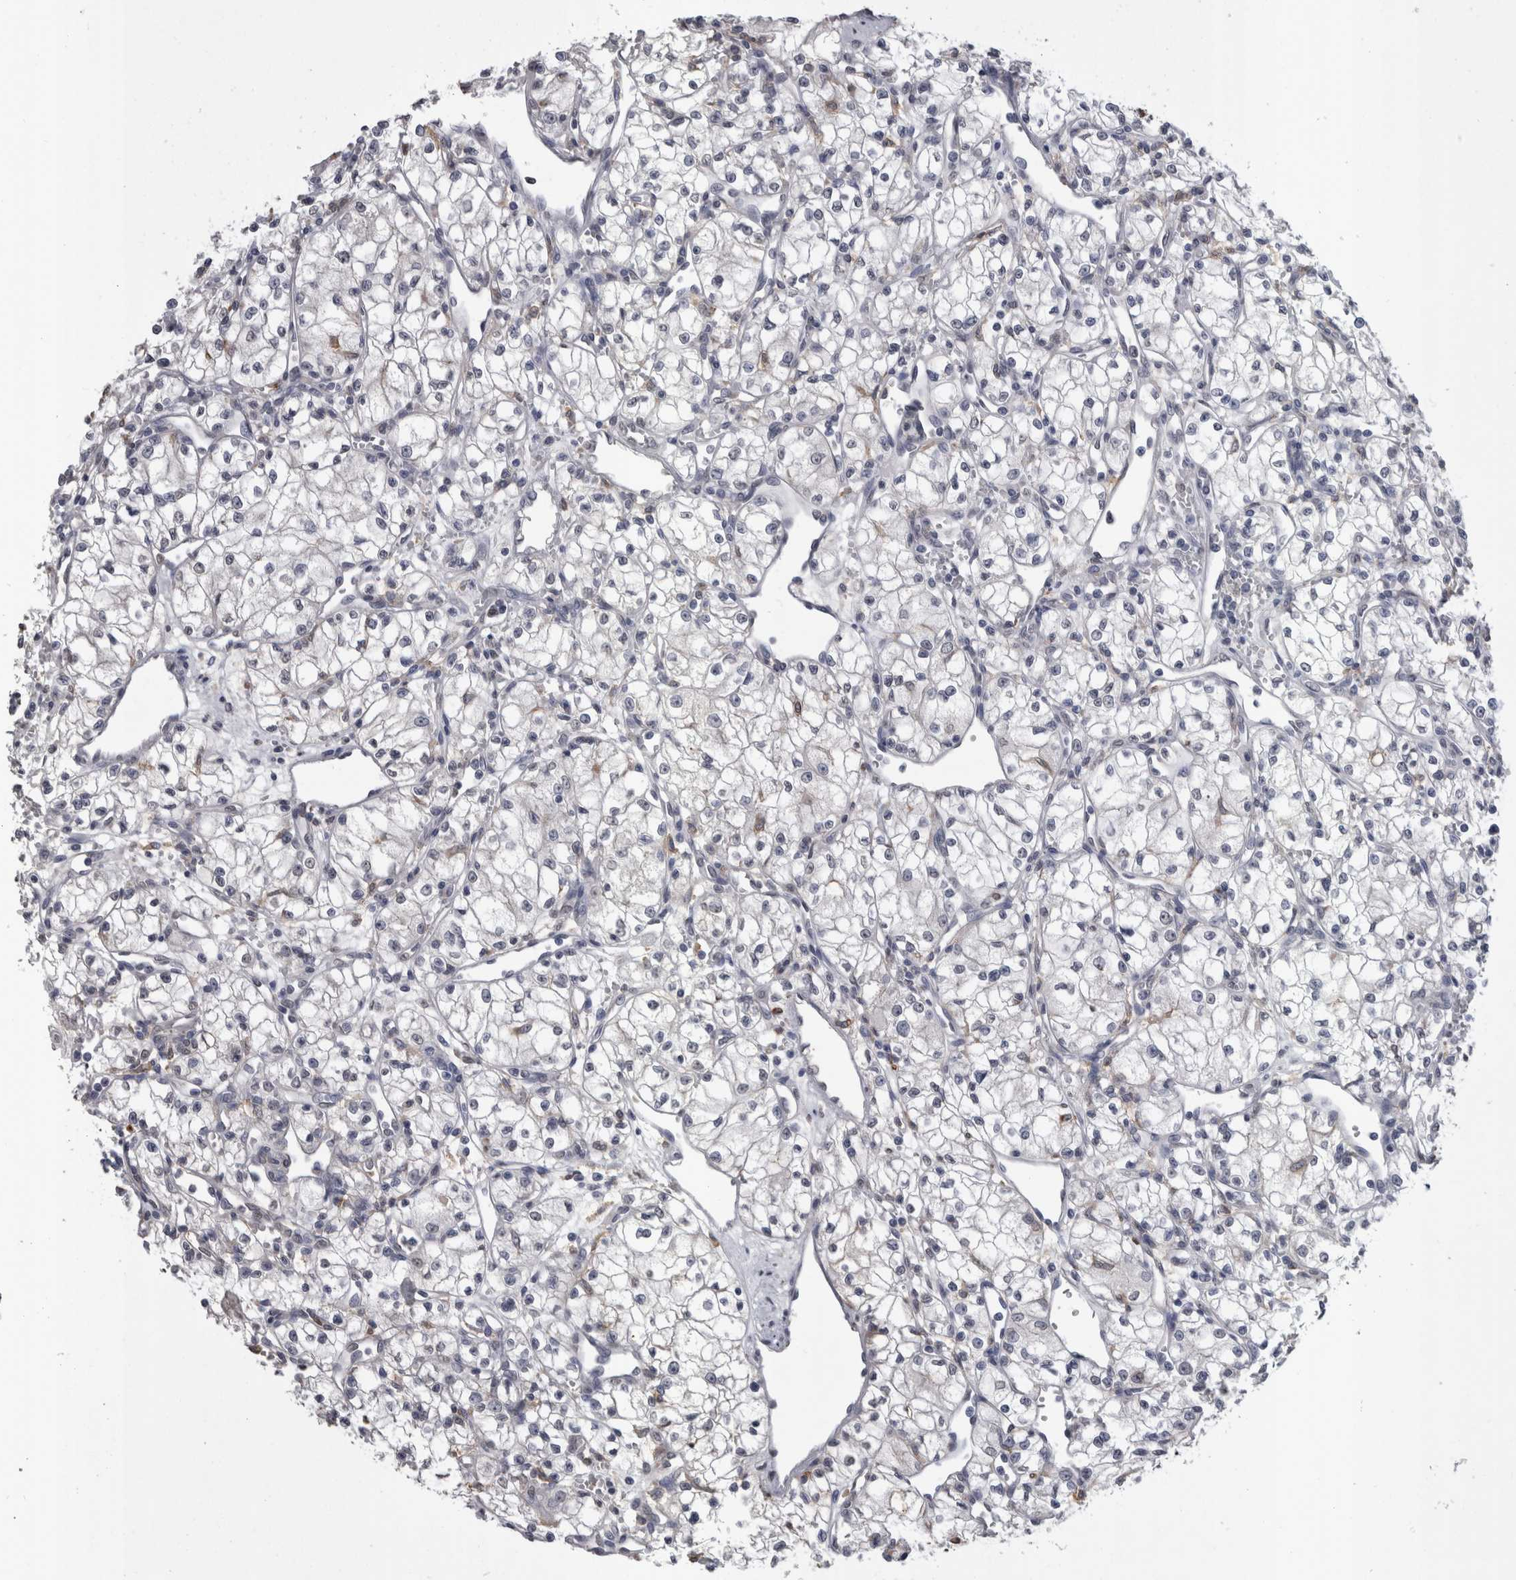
{"staining": {"intensity": "negative", "quantity": "none", "location": "none"}, "tissue": "renal cancer", "cell_type": "Tumor cells", "image_type": "cancer", "snomed": [{"axis": "morphology", "description": "Normal tissue, NOS"}, {"axis": "morphology", "description": "Adenocarcinoma, NOS"}, {"axis": "topography", "description": "Kidney"}], "caption": "The photomicrograph exhibits no significant staining in tumor cells of adenocarcinoma (renal).", "gene": "PAX5", "patient": {"sex": "male", "age": 59}}